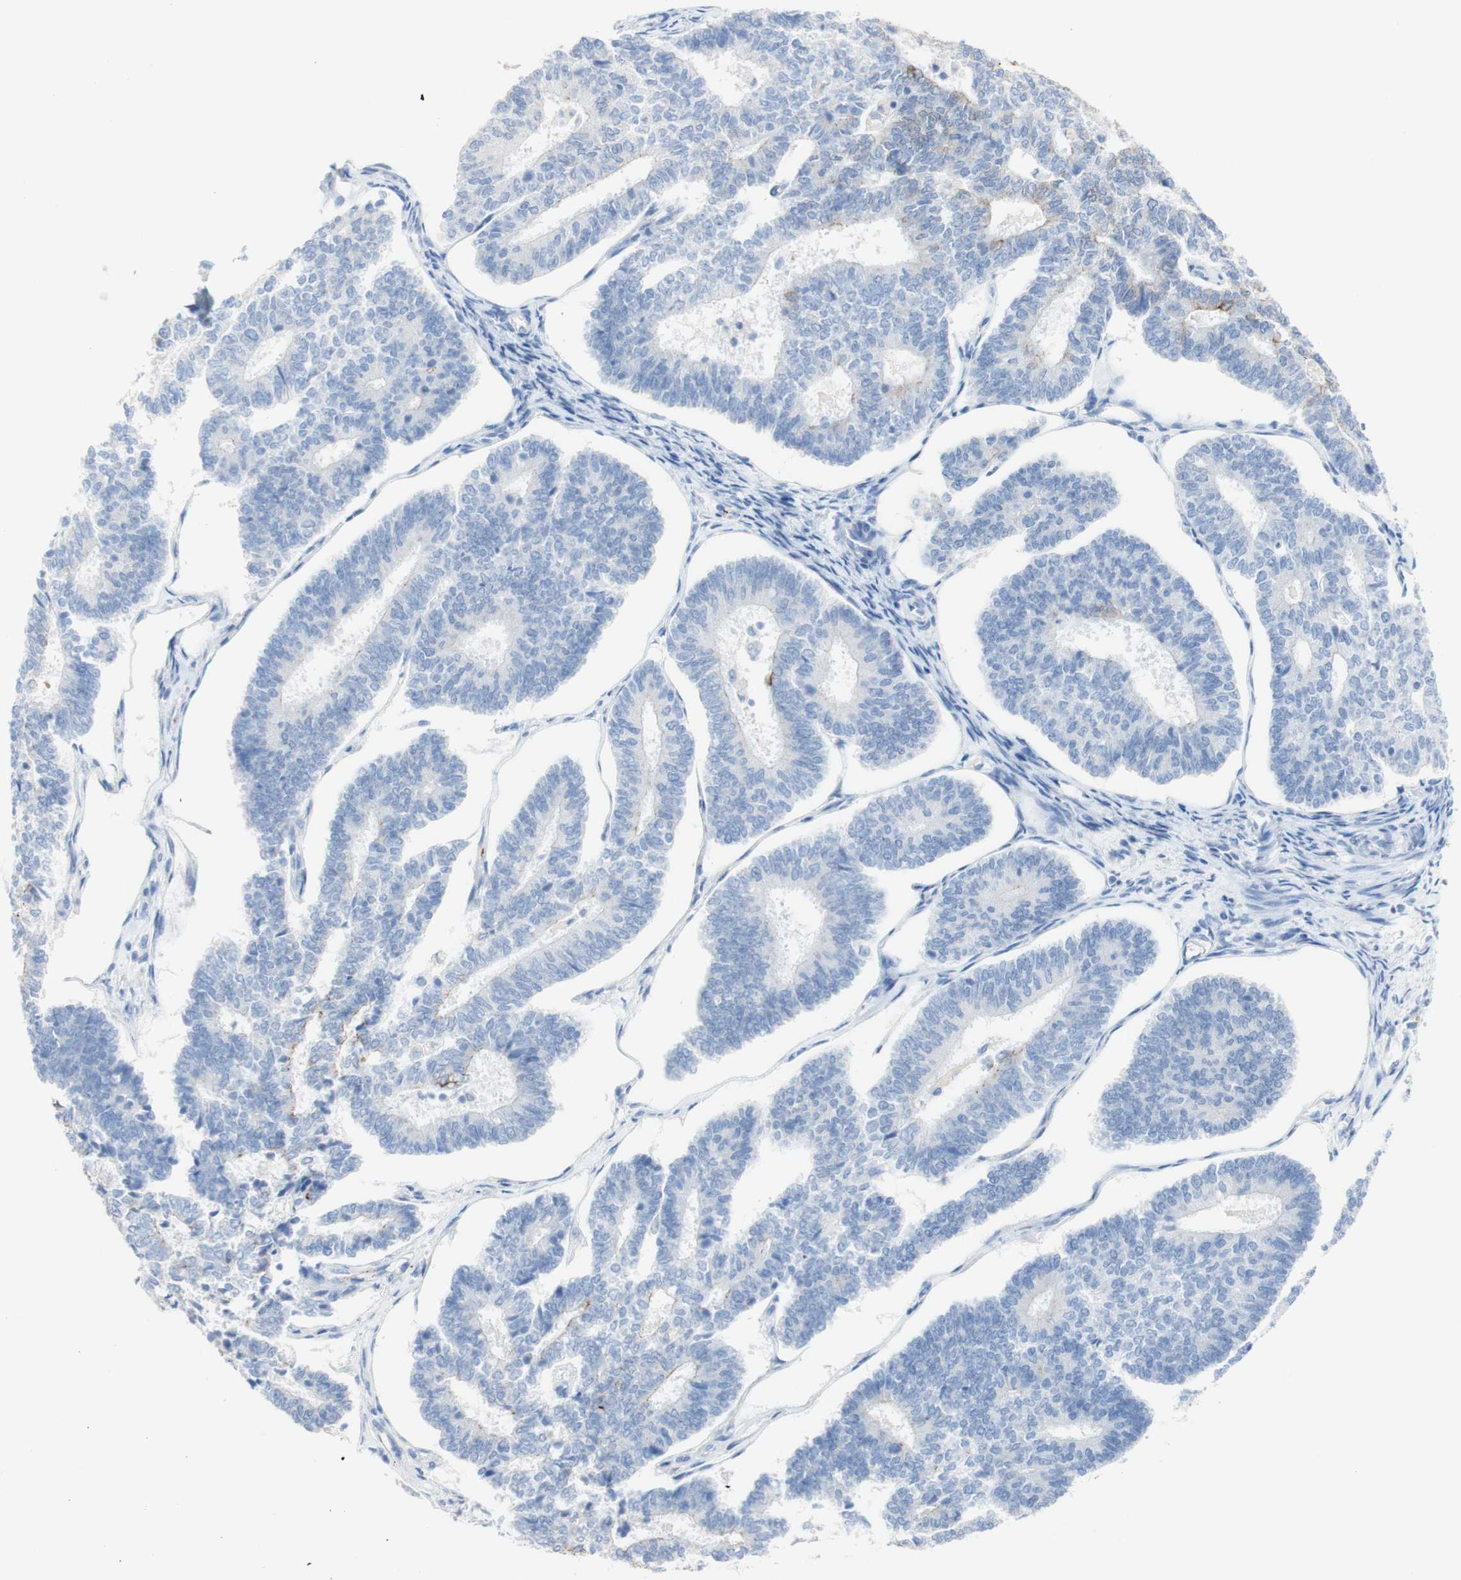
{"staining": {"intensity": "negative", "quantity": "none", "location": "none"}, "tissue": "endometrial cancer", "cell_type": "Tumor cells", "image_type": "cancer", "snomed": [{"axis": "morphology", "description": "Adenocarcinoma, NOS"}, {"axis": "topography", "description": "Endometrium"}], "caption": "Endometrial cancer (adenocarcinoma) was stained to show a protein in brown. There is no significant positivity in tumor cells.", "gene": "DSC2", "patient": {"sex": "female", "age": 70}}